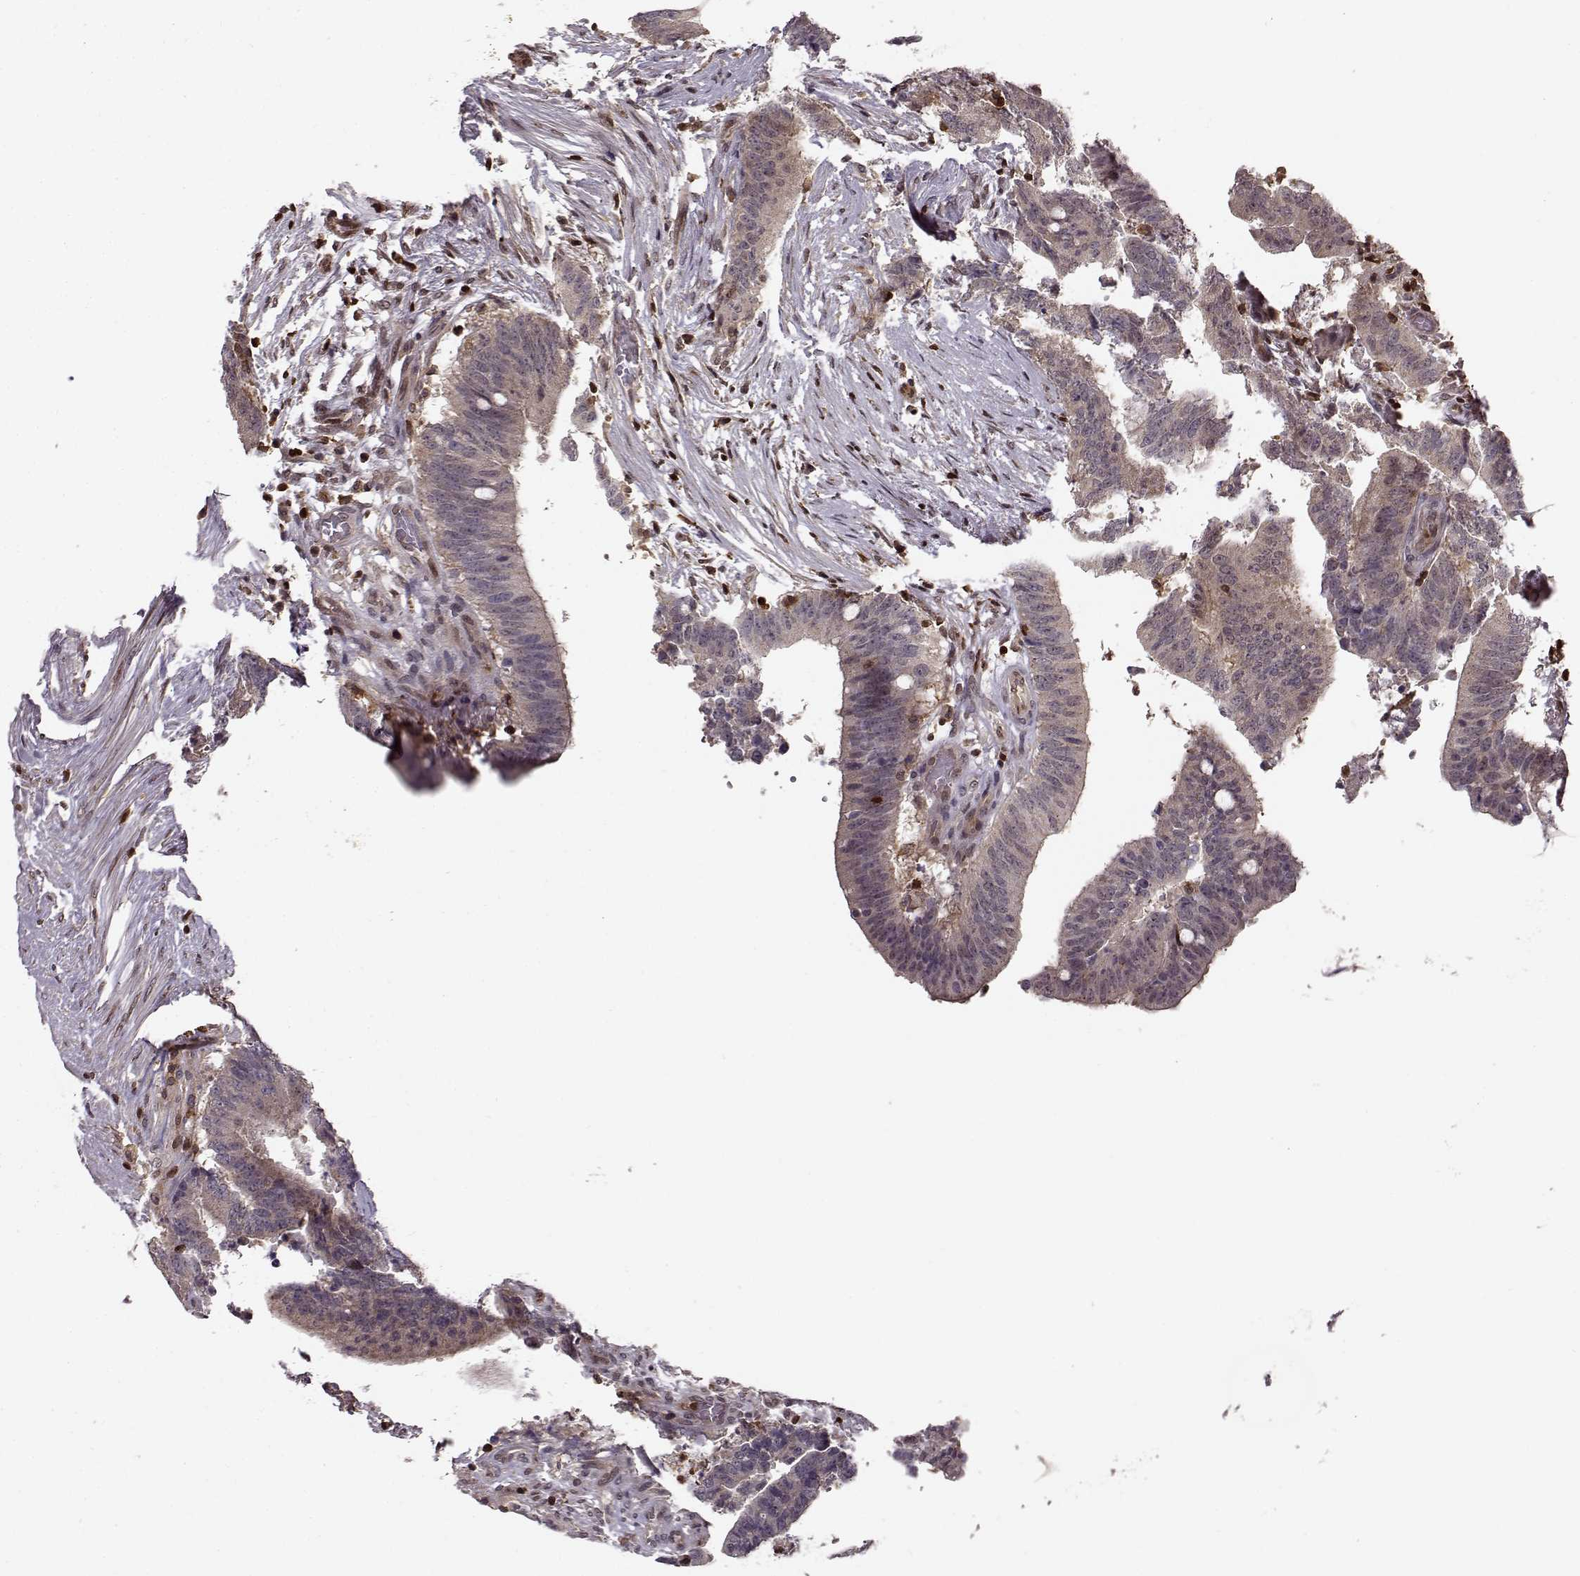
{"staining": {"intensity": "weak", "quantity": ">75%", "location": "cytoplasmic/membranous"}, "tissue": "colorectal cancer", "cell_type": "Tumor cells", "image_type": "cancer", "snomed": [{"axis": "morphology", "description": "Adenocarcinoma, NOS"}, {"axis": "topography", "description": "Colon"}], "caption": "Protein staining exhibits weak cytoplasmic/membranous positivity in about >75% of tumor cells in colorectal cancer.", "gene": "MFSD1", "patient": {"sex": "female", "age": 43}}